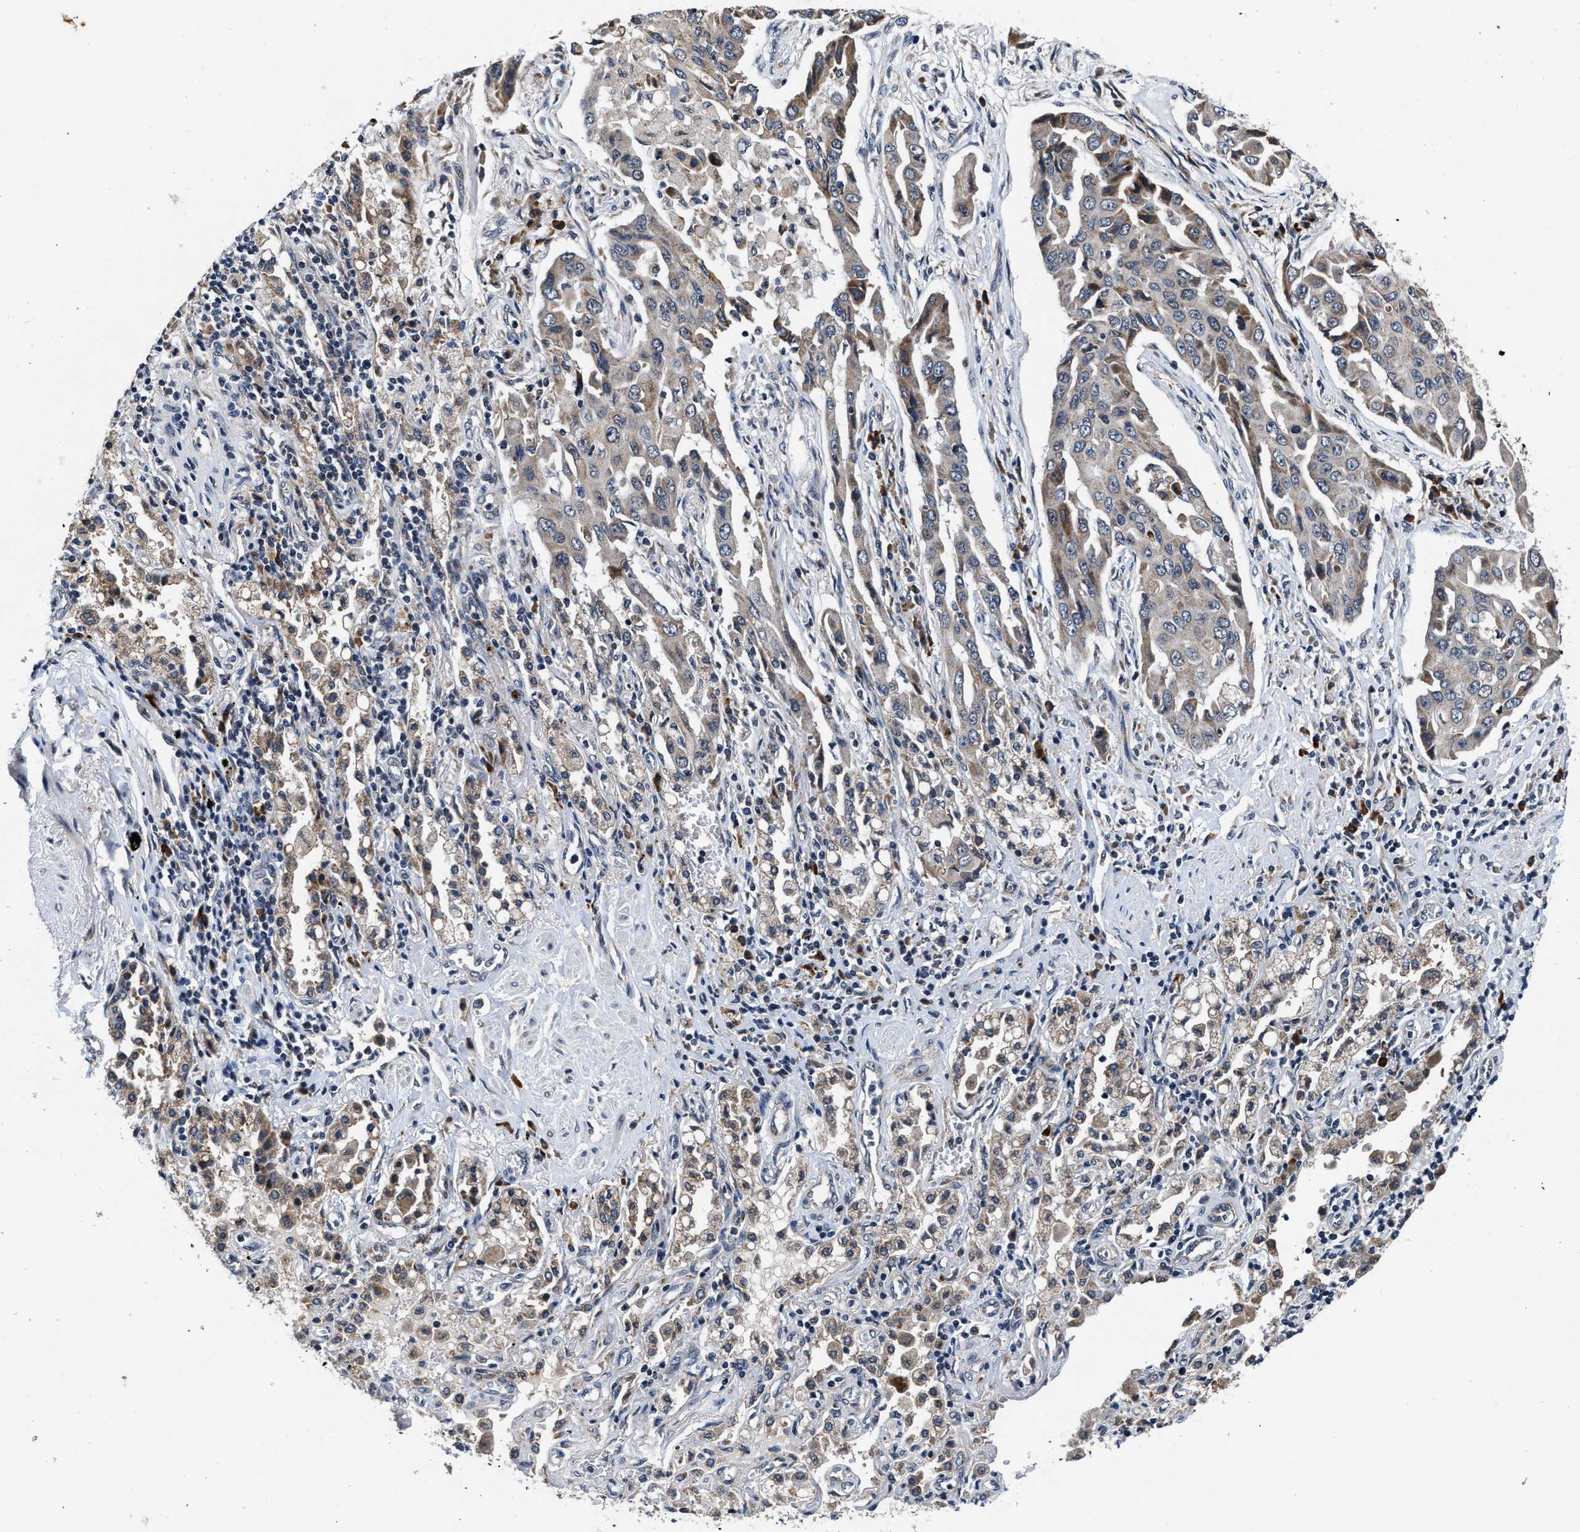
{"staining": {"intensity": "moderate", "quantity": "<25%", "location": "cytoplasmic/membranous"}, "tissue": "lung cancer", "cell_type": "Tumor cells", "image_type": "cancer", "snomed": [{"axis": "morphology", "description": "Adenocarcinoma, NOS"}, {"axis": "topography", "description": "Lung"}], "caption": "Lung cancer (adenocarcinoma) stained with a protein marker displays moderate staining in tumor cells.", "gene": "TMEM53", "patient": {"sex": "female", "age": 65}}